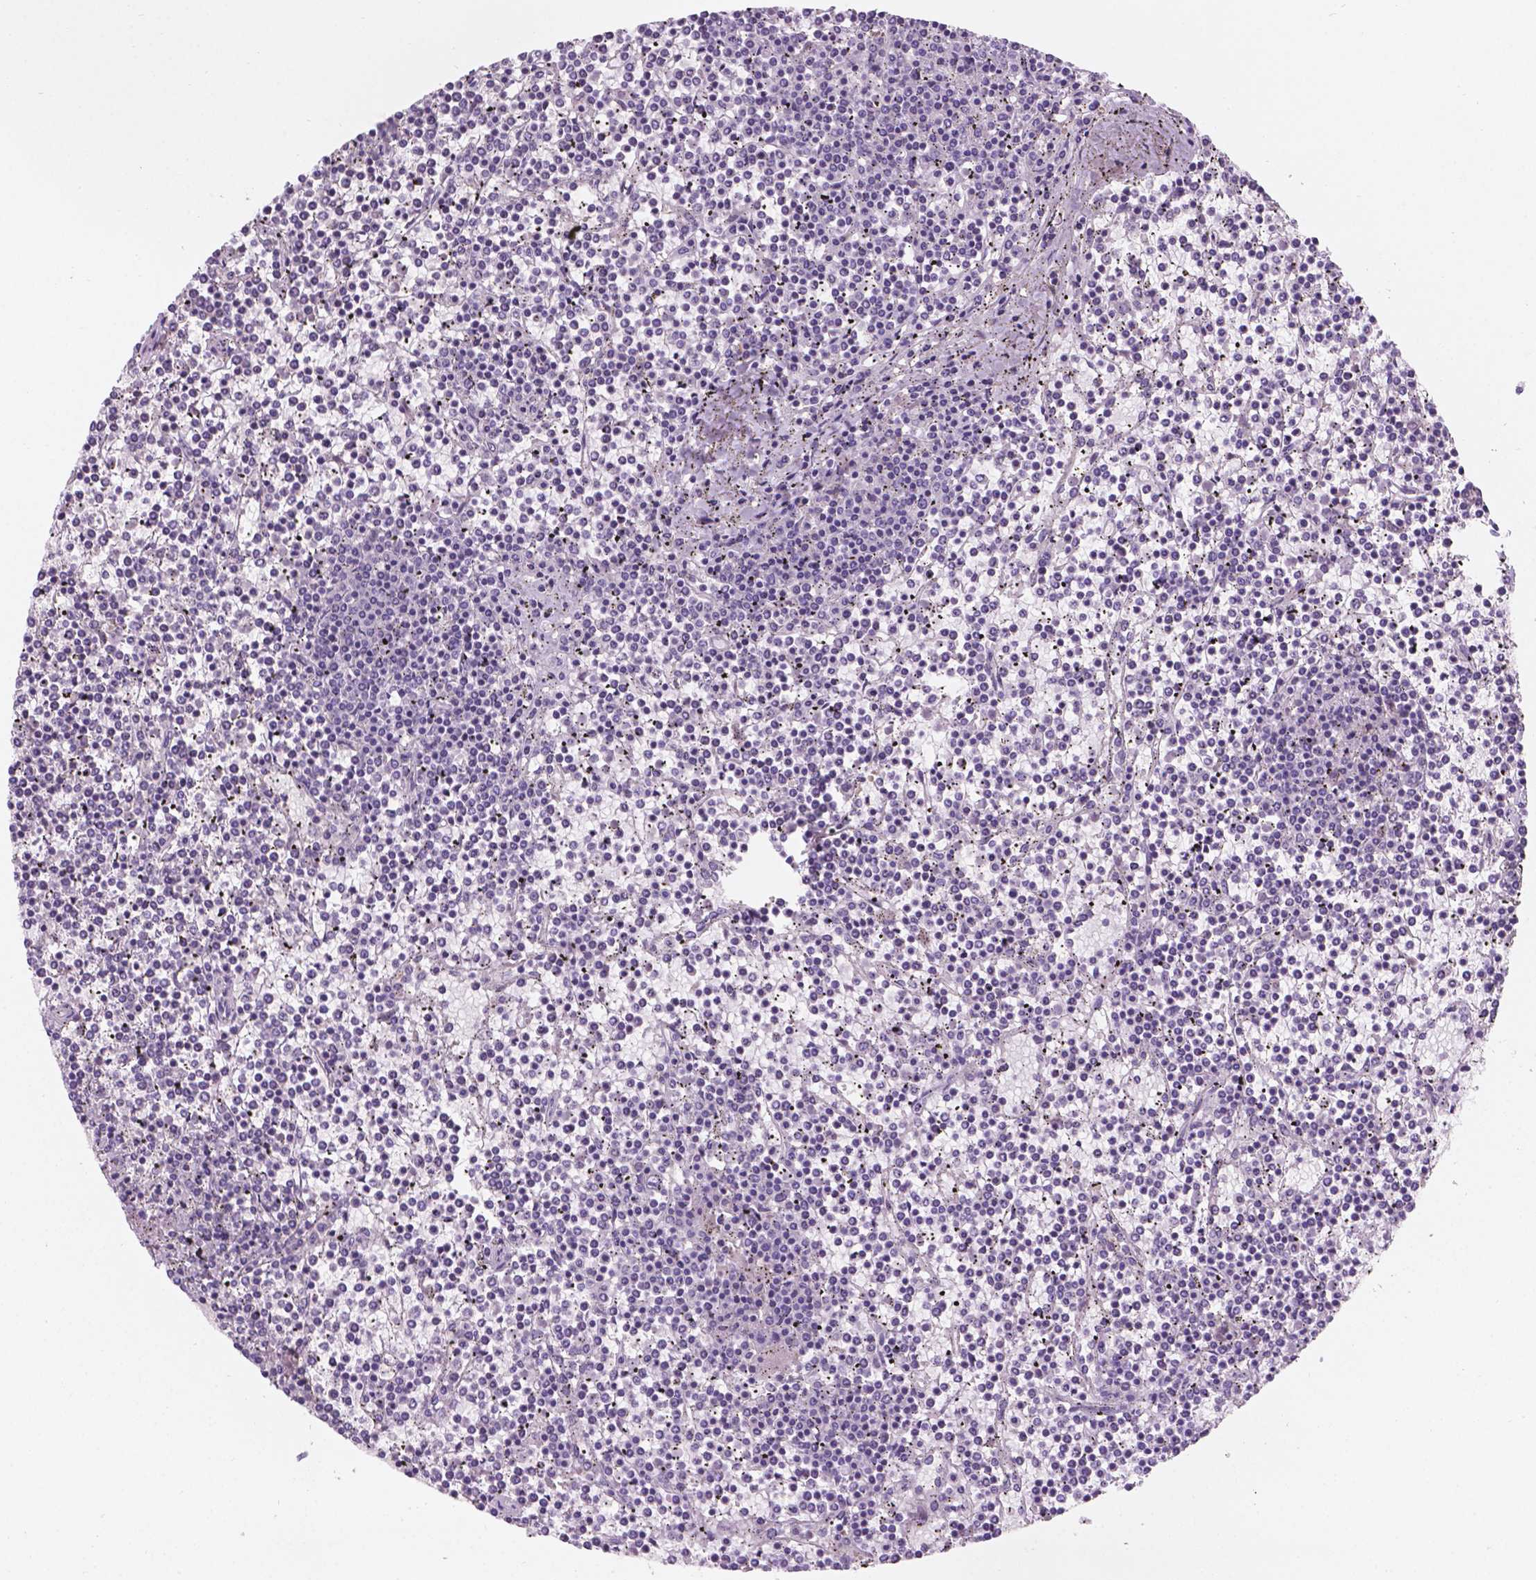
{"staining": {"intensity": "negative", "quantity": "none", "location": "none"}, "tissue": "lymphoma", "cell_type": "Tumor cells", "image_type": "cancer", "snomed": [{"axis": "morphology", "description": "Malignant lymphoma, non-Hodgkin's type, Low grade"}, {"axis": "topography", "description": "Spleen"}], "caption": "IHC image of neoplastic tissue: lymphoma stained with DAB exhibits no significant protein expression in tumor cells.", "gene": "SBSN", "patient": {"sex": "female", "age": 19}}